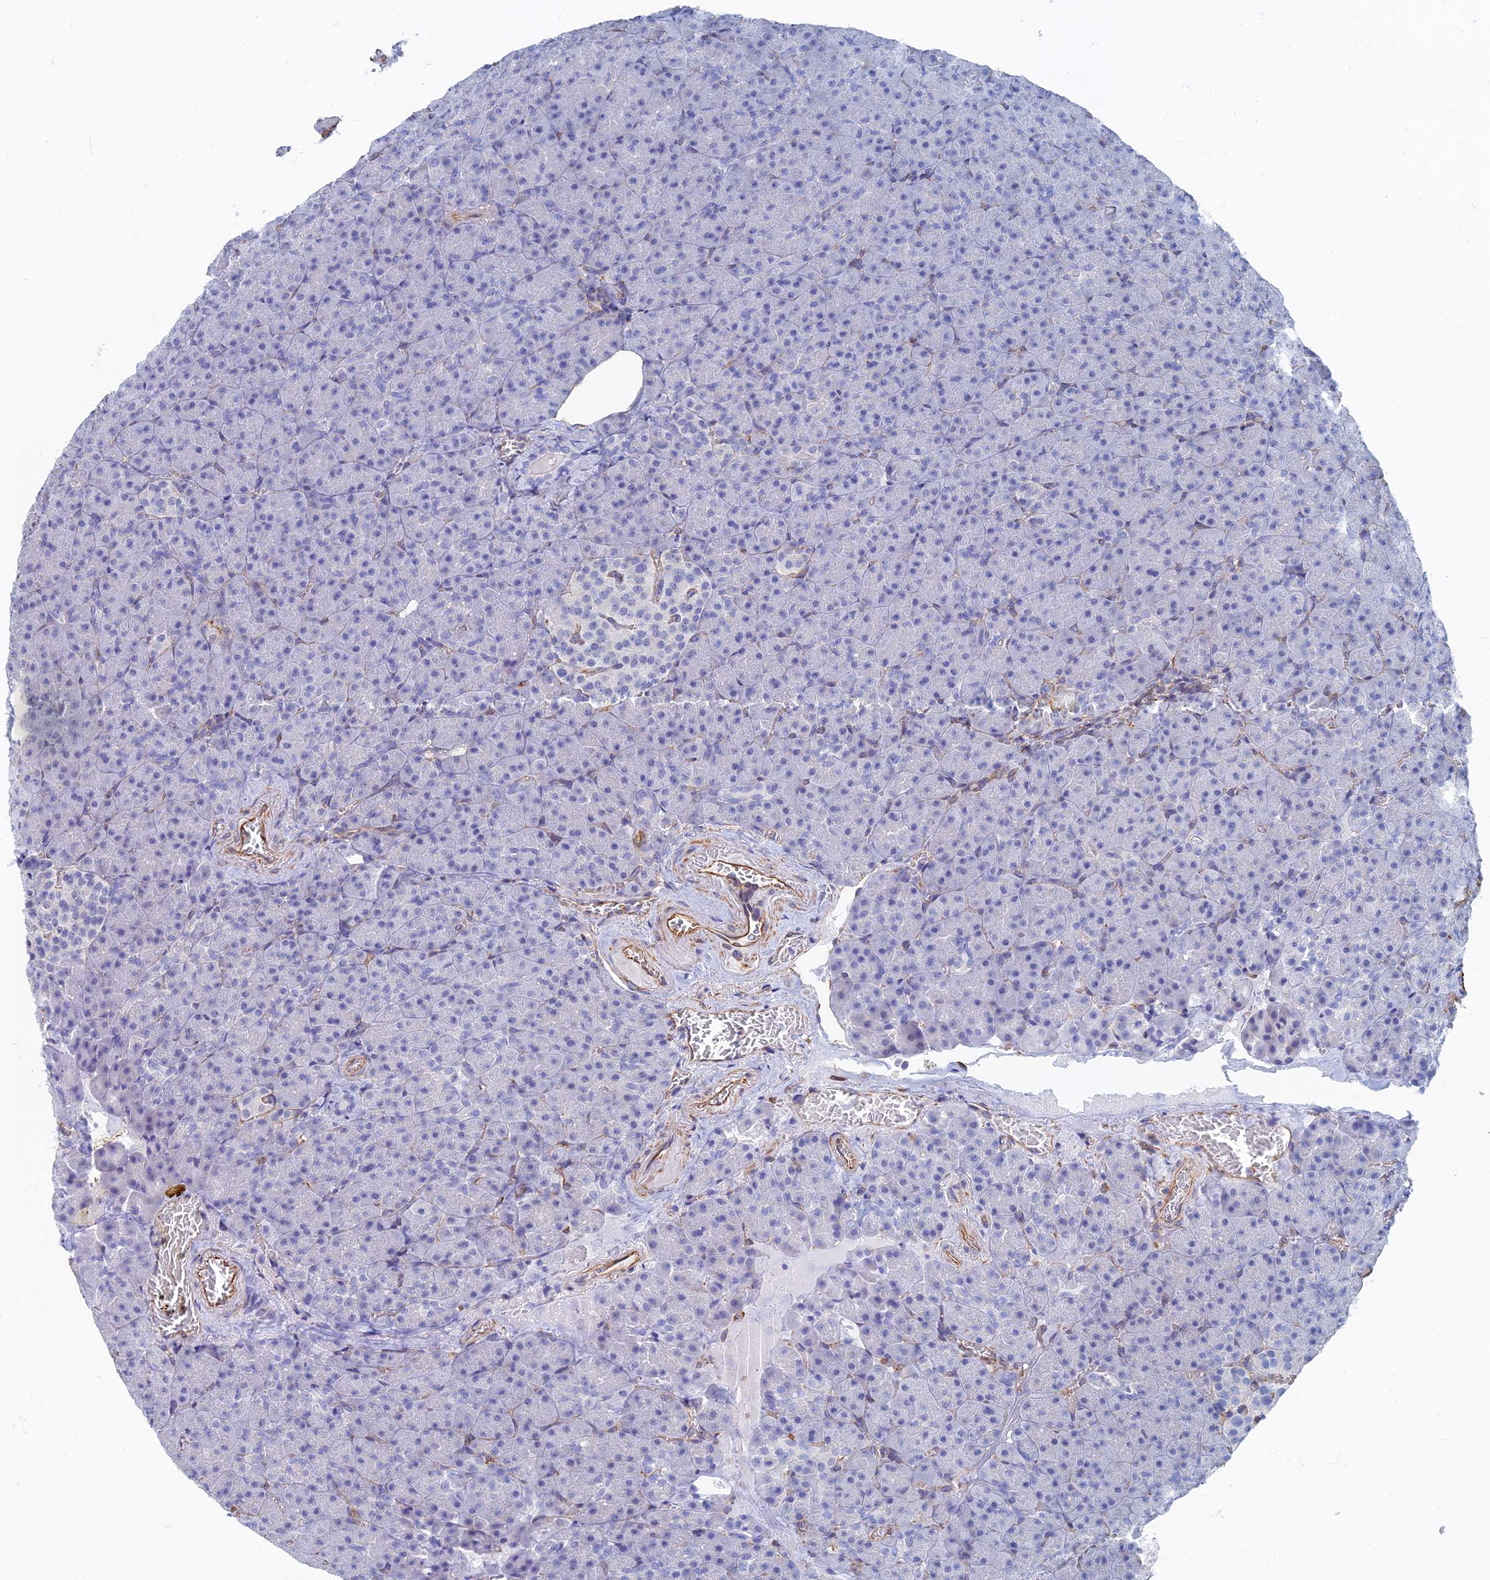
{"staining": {"intensity": "negative", "quantity": "none", "location": "none"}, "tissue": "pancreas", "cell_type": "Exocrine glandular cells", "image_type": "normal", "snomed": [{"axis": "morphology", "description": "Normal tissue, NOS"}, {"axis": "topography", "description": "Pancreas"}], "caption": "Exocrine glandular cells are negative for protein expression in unremarkable human pancreas. (Immunohistochemistry (ihc), brightfield microscopy, high magnification).", "gene": "RMC1", "patient": {"sex": "female", "age": 74}}